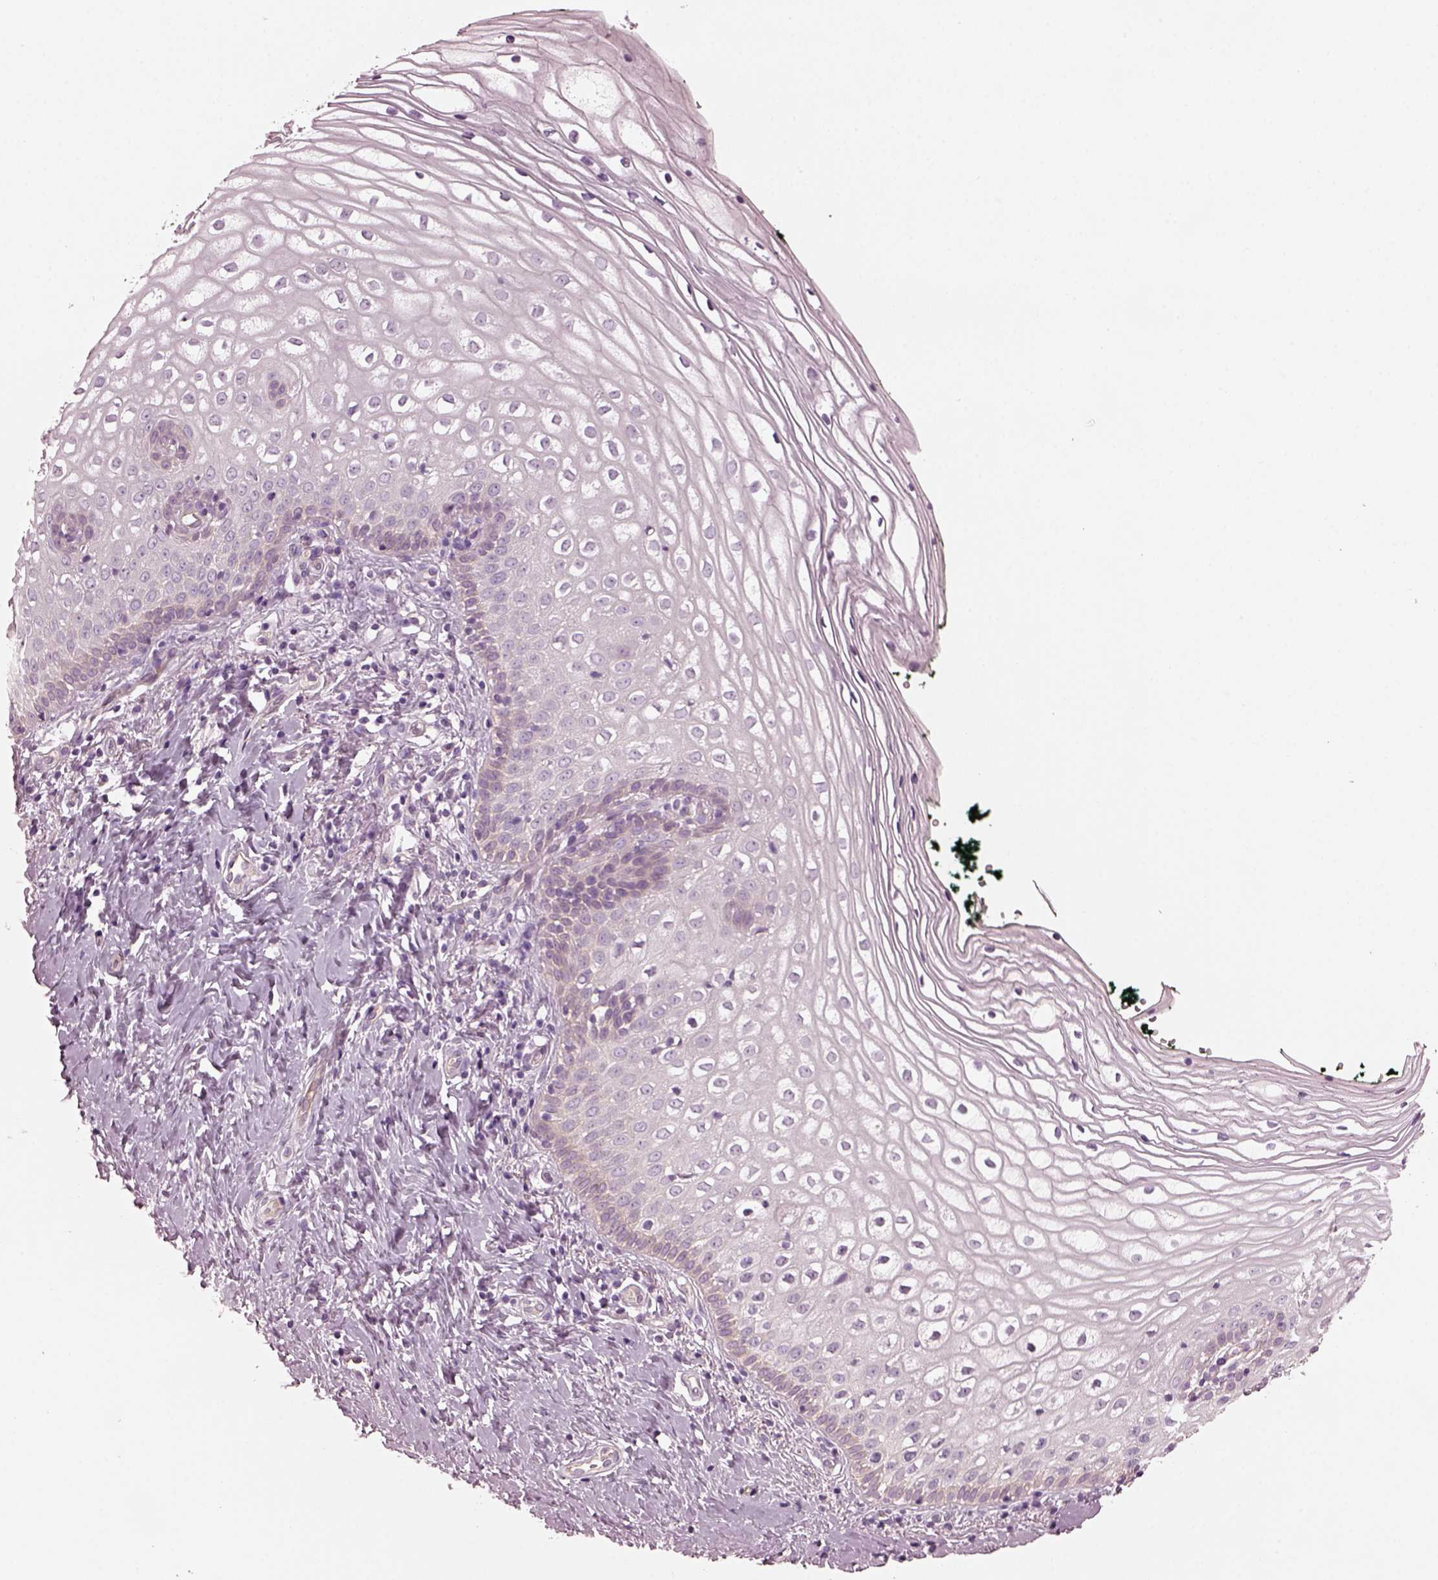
{"staining": {"intensity": "negative", "quantity": "none", "location": "none"}, "tissue": "vagina", "cell_type": "Squamous epithelial cells", "image_type": "normal", "snomed": [{"axis": "morphology", "description": "Normal tissue, NOS"}, {"axis": "topography", "description": "Vagina"}], "caption": "A high-resolution micrograph shows immunohistochemistry staining of normal vagina, which demonstrates no significant positivity in squamous epithelial cells.", "gene": "ODAD1", "patient": {"sex": "female", "age": 47}}